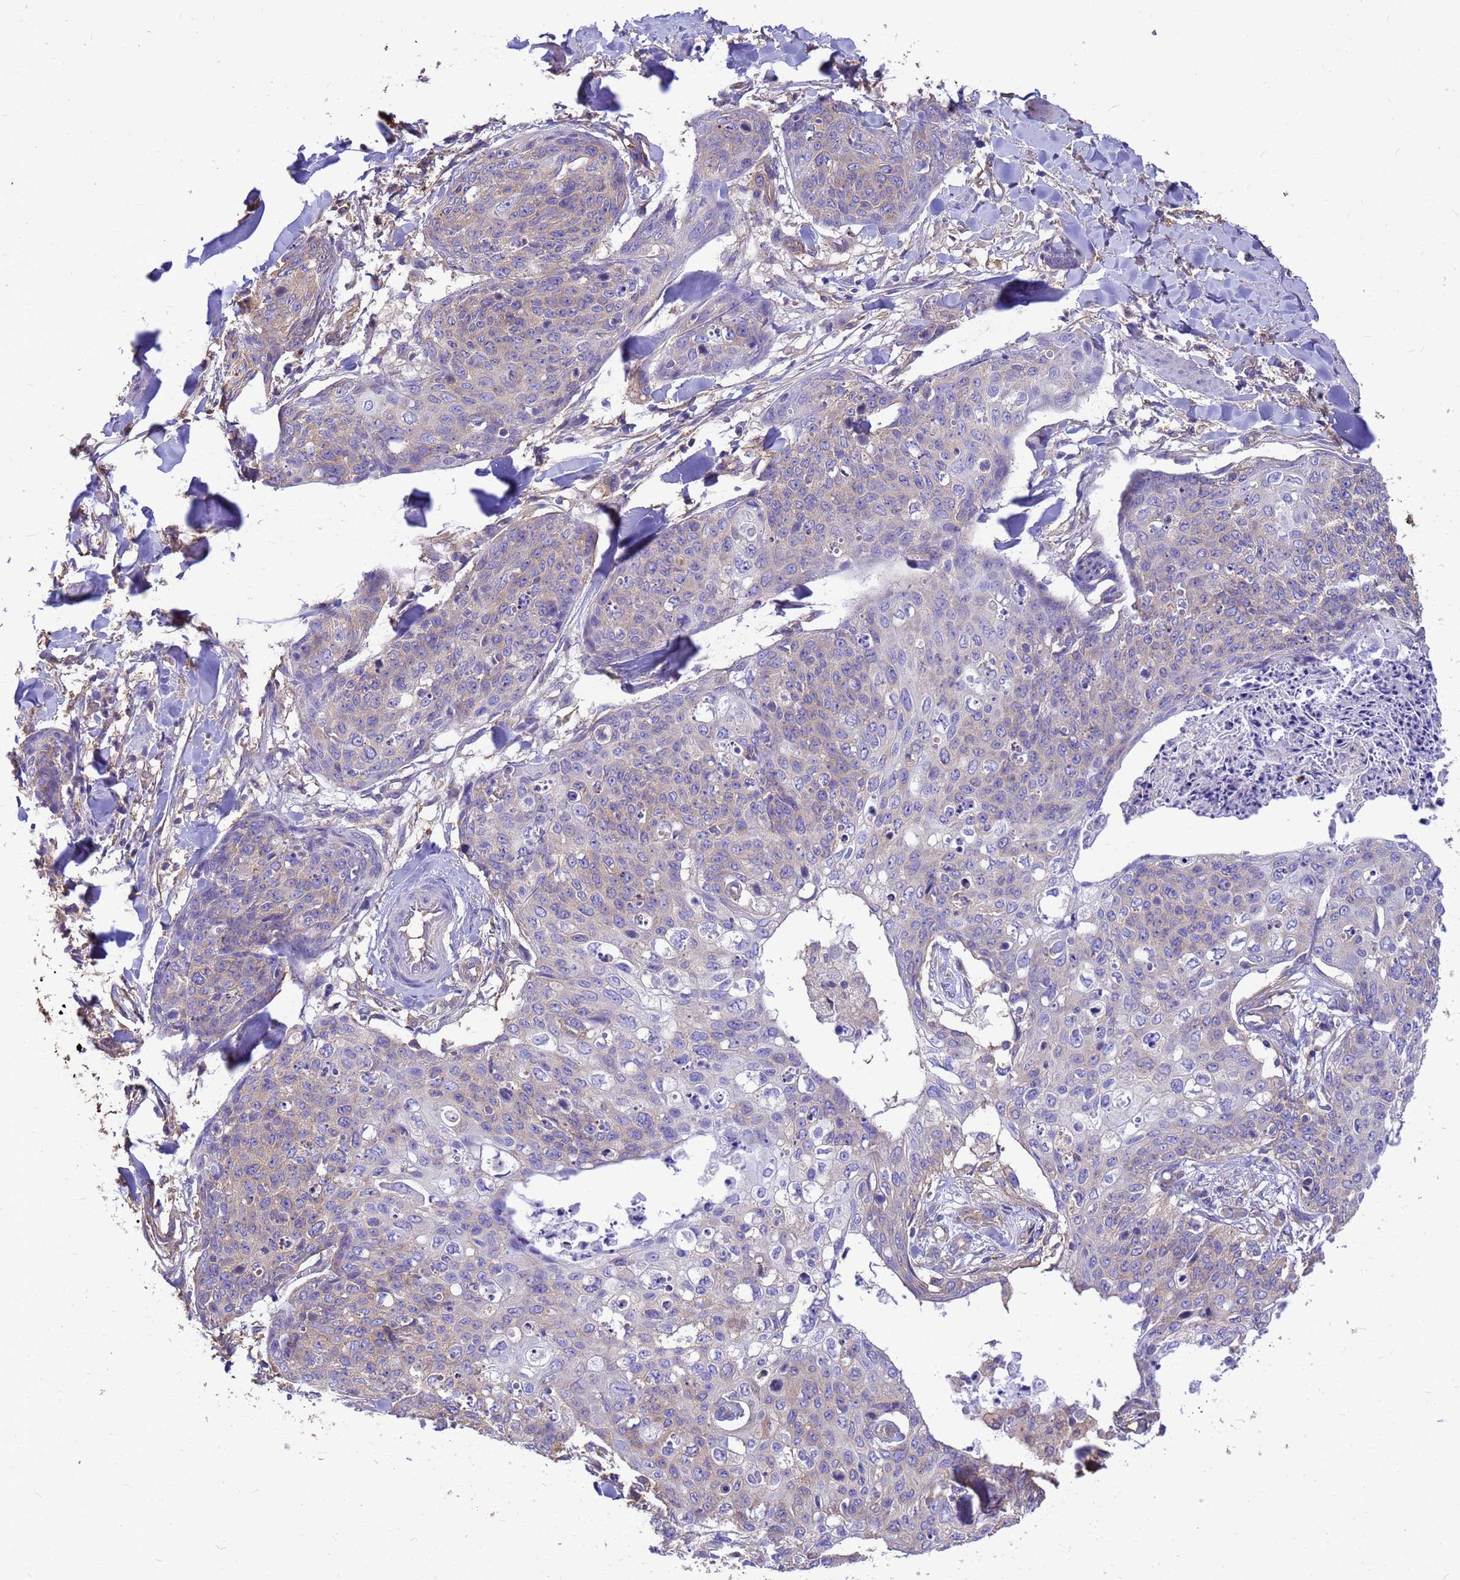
{"staining": {"intensity": "weak", "quantity": "<25%", "location": "cytoplasmic/membranous"}, "tissue": "skin cancer", "cell_type": "Tumor cells", "image_type": "cancer", "snomed": [{"axis": "morphology", "description": "Squamous cell carcinoma, NOS"}, {"axis": "topography", "description": "Skin"}, {"axis": "topography", "description": "Vulva"}], "caption": "This is a micrograph of immunohistochemistry staining of skin cancer (squamous cell carcinoma), which shows no positivity in tumor cells.", "gene": "TUBB1", "patient": {"sex": "female", "age": 85}}